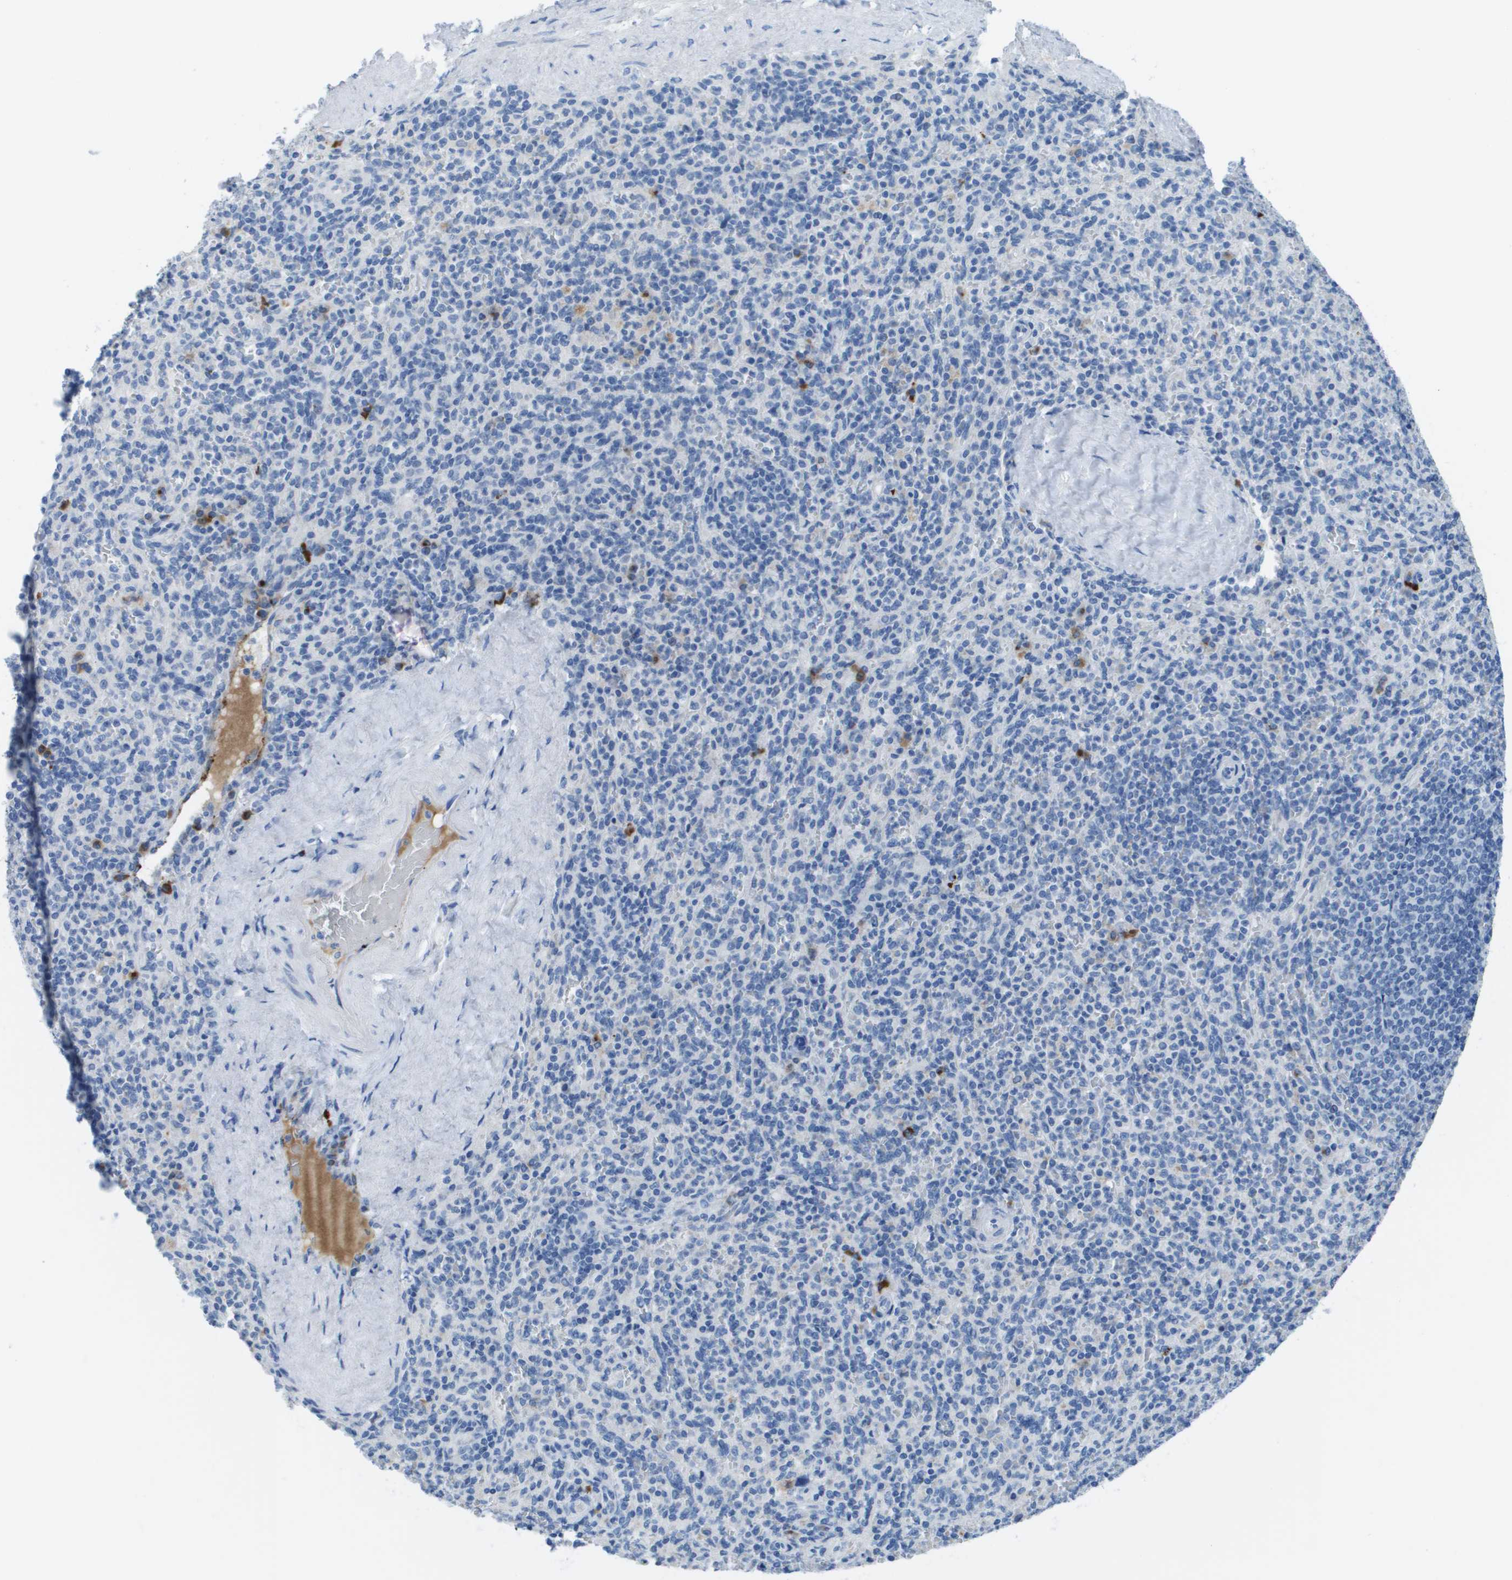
{"staining": {"intensity": "strong", "quantity": "<25%", "location": "cytoplasmic/membranous"}, "tissue": "spleen", "cell_type": "Cells in red pulp", "image_type": "normal", "snomed": [{"axis": "morphology", "description": "Normal tissue, NOS"}, {"axis": "topography", "description": "Spleen"}], "caption": "This histopathology image displays immunohistochemistry staining of benign human spleen, with medium strong cytoplasmic/membranous staining in about <25% of cells in red pulp.", "gene": "GPR18", "patient": {"sex": "male", "age": 36}}